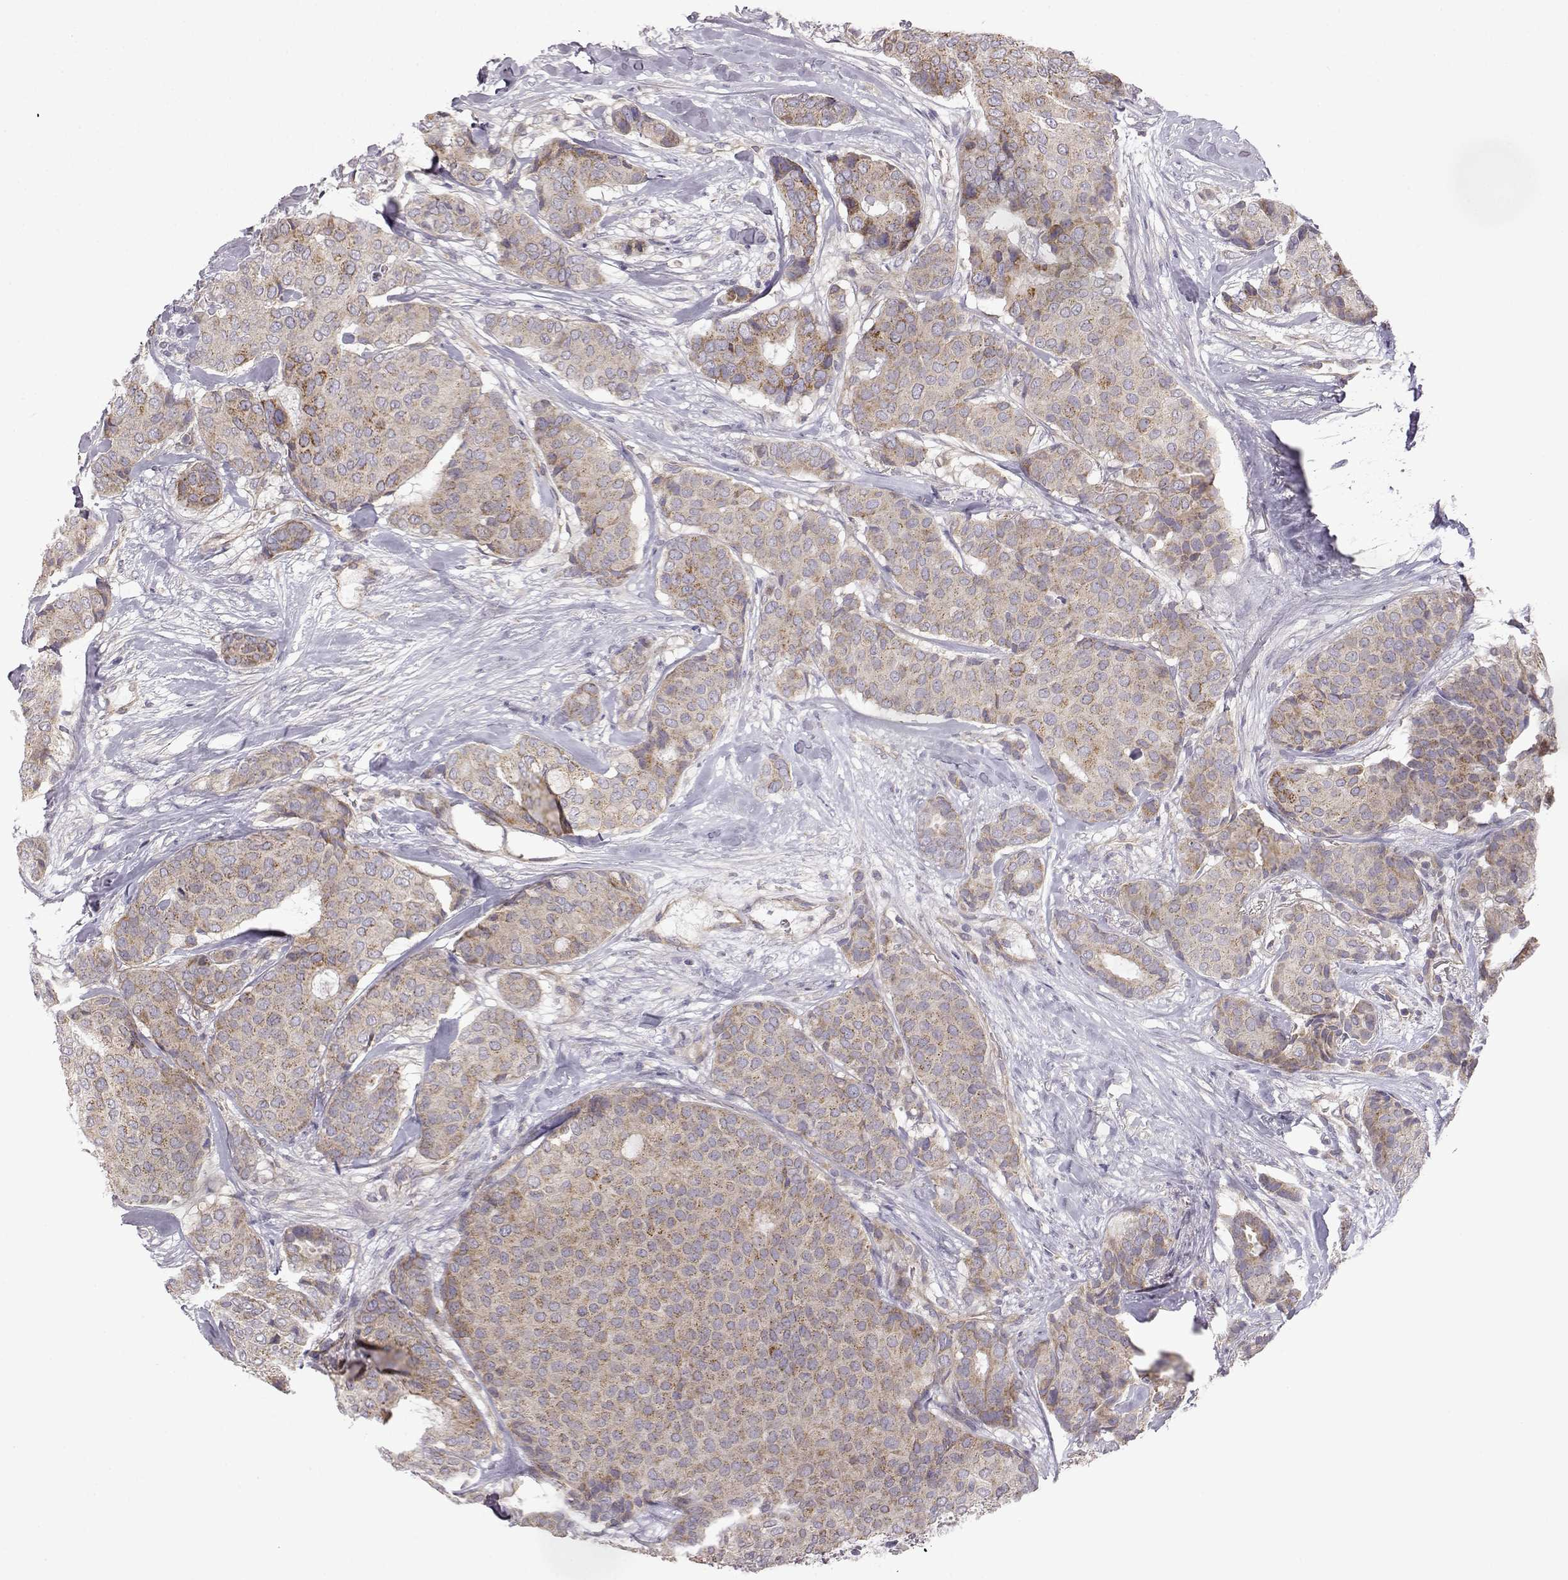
{"staining": {"intensity": "weak", "quantity": ">75%", "location": "cytoplasmic/membranous"}, "tissue": "breast cancer", "cell_type": "Tumor cells", "image_type": "cancer", "snomed": [{"axis": "morphology", "description": "Duct carcinoma"}, {"axis": "topography", "description": "Breast"}], "caption": "Tumor cells demonstrate low levels of weak cytoplasmic/membranous expression in about >75% of cells in infiltrating ductal carcinoma (breast). (brown staining indicates protein expression, while blue staining denotes nuclei).", "gene": "DDC", "patient": {"sex": "female", "age": 75}}